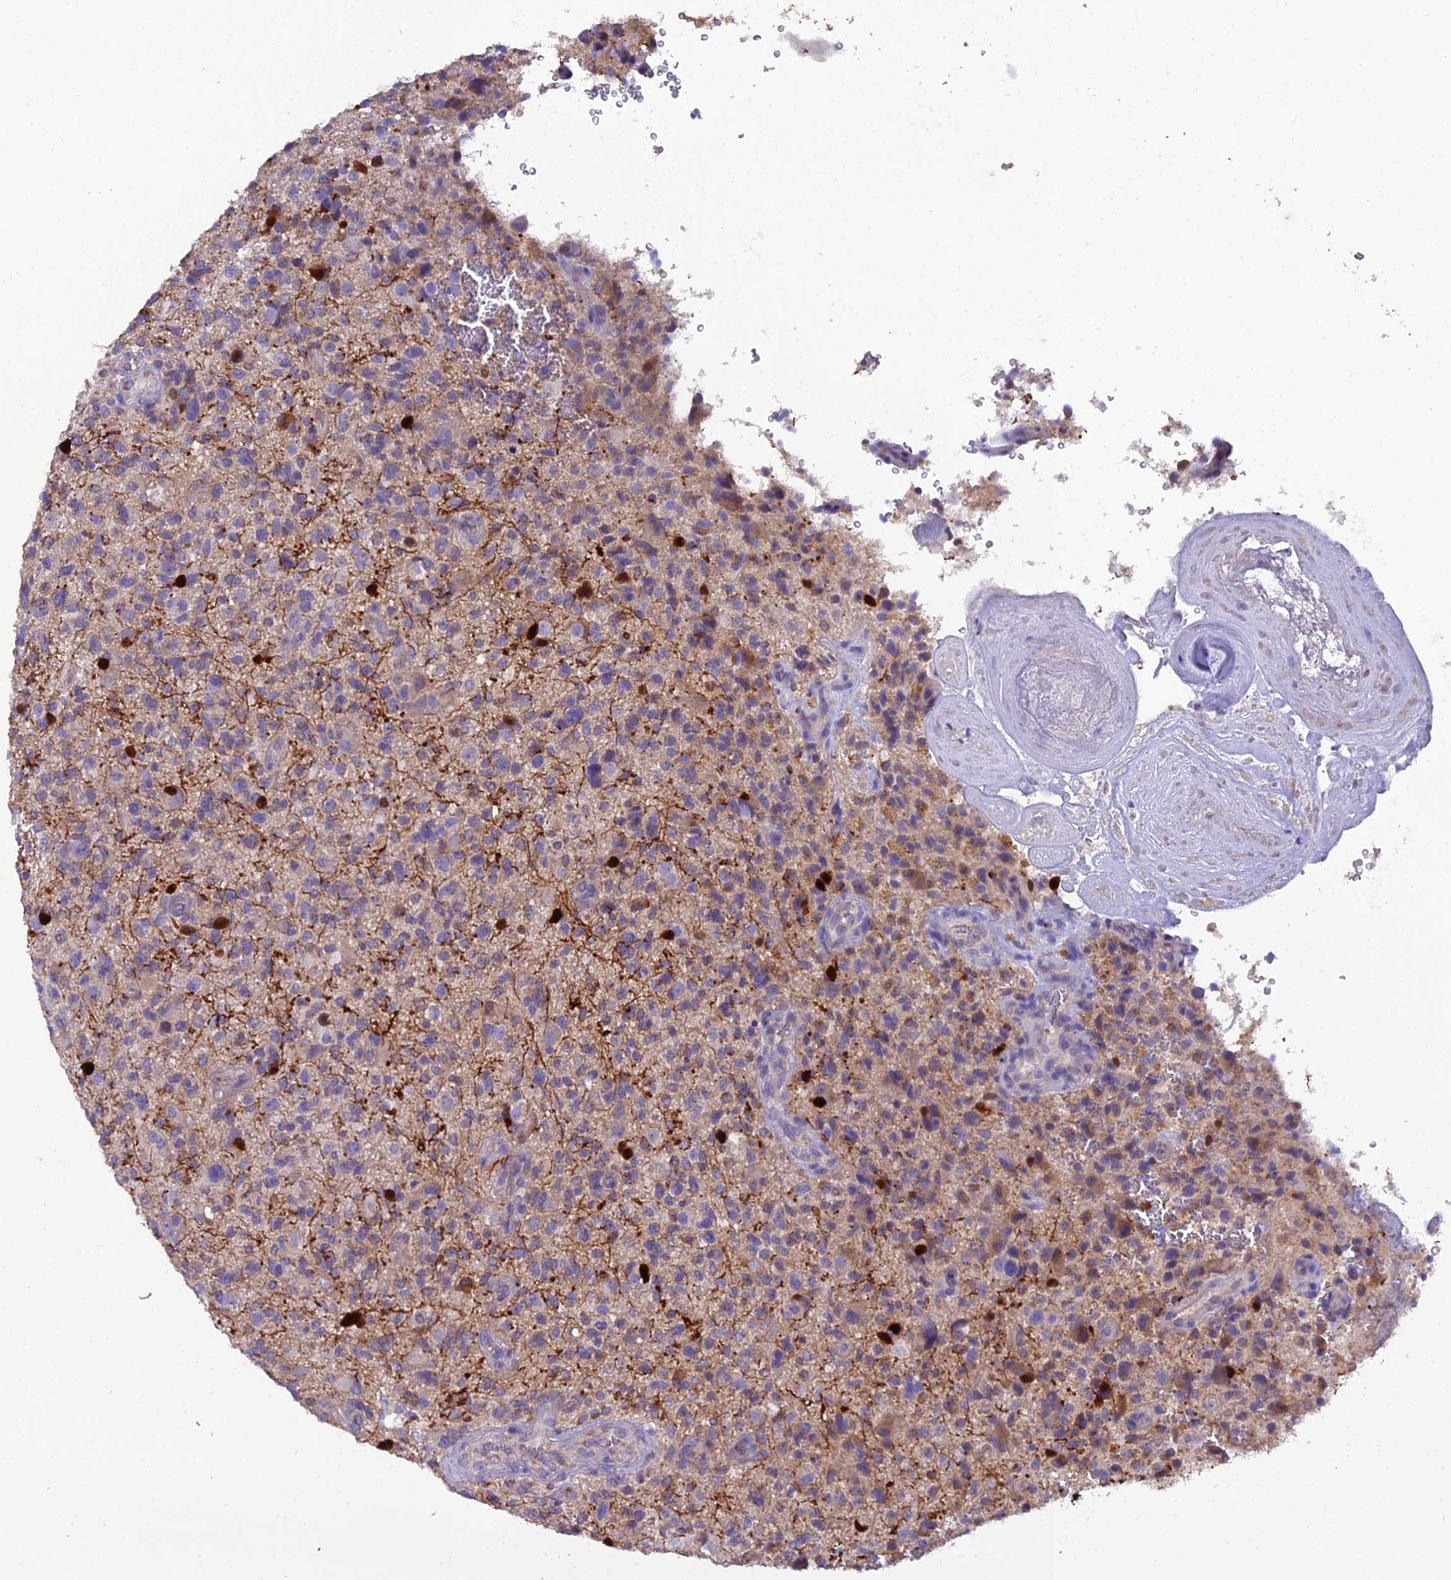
{"staining": {"intensity": "negative", "quantity": "none", "location": "none"}, "tissue": "glioma", "cell_type": "Tumor cells", "image_type": "cancer", "snomed": [{"axis": "morphology", "description": "Glioma, malignant, High grade"}, {"axis": "topography", "description": "Brain"}], "caption": "A high-resolution histopathology image shows IHC staining of glioma, which exhibits no significant expression in tumor cells.", "gene": "GPD1", "patient": {"sex": "male", "age": 47}}